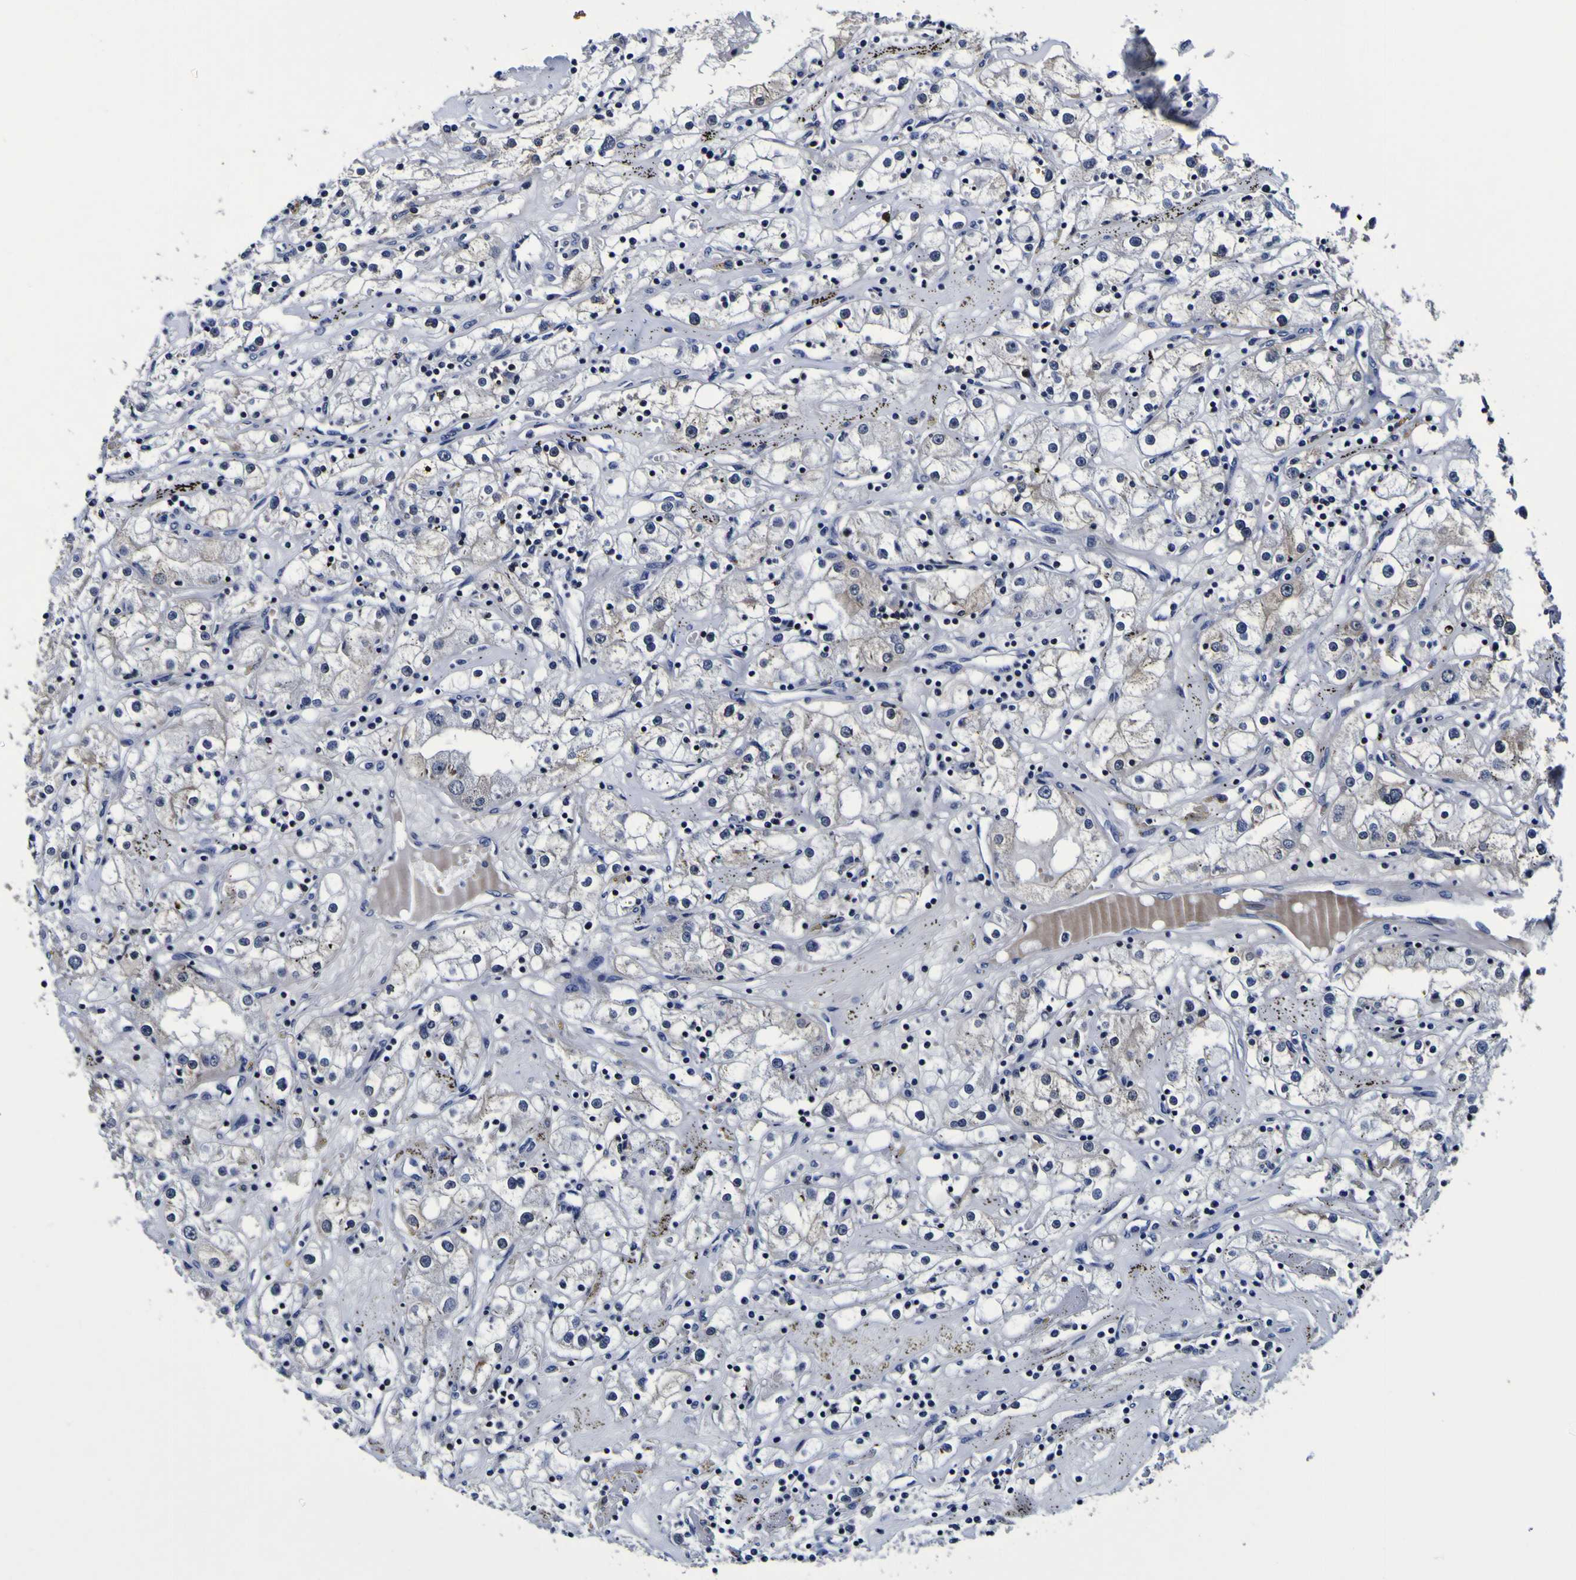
{"staining": {"intensity": "negative", "quantity": "none", "location": "none"}, "tissue": "renal cancer", "cell_type": "Tumor cells", "image_type": "cancer", "snomed": [{"axis": "morphology", "description": "Adenocarcinoma, NOS"}, {"axis": "topography", "description": "Kidney"}], "caption": "Immunohistochemistry (IHC) histopathology image of neoplastic tissue: adenocarcinoma (renal) stained with DAB displays no significant protein expression in tumor cells.", "gene": "SORCS1", "patient": {"sex": "male", "age": 56}}